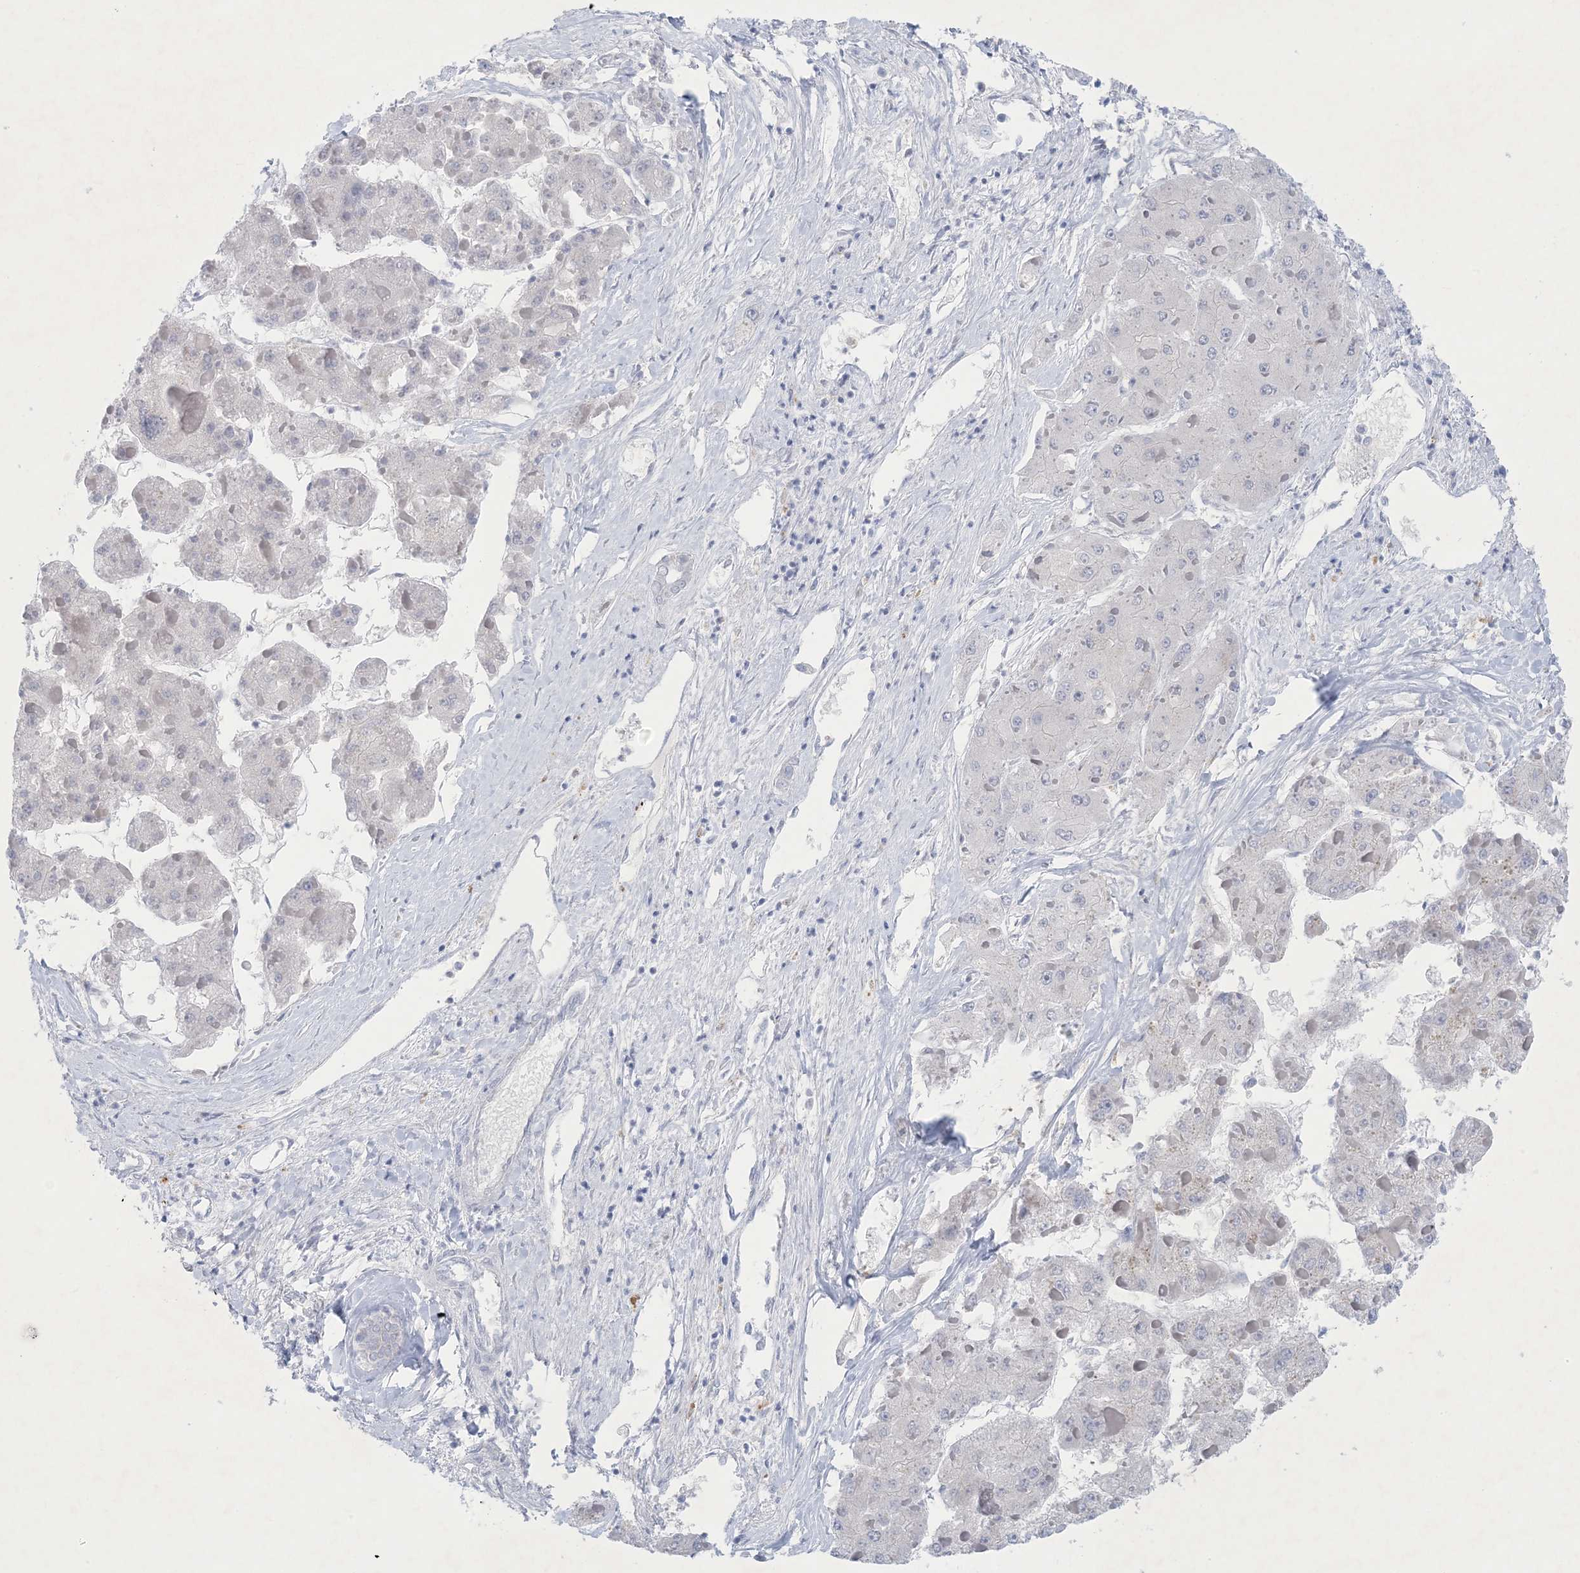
{"staining": {"intensity": "negative", "quantity": "none", "location": "none"}, "tissue": "liver cancer", "cell_type": "Tumor cells", "image_type": "cancer", "snomed": [{"axis": "morphology", "description": "Carcinoma, Hepatocellular, NOS"}, {"axis": "topography", "description": "Liver"}], "caption": "Photomicrograph shows no protein positivity in tumor cells of liver cancer (hepatocellular carcinoma) tissue.", "gene": "GABRG1", "patient": {"sex": "female", "age": 73}}